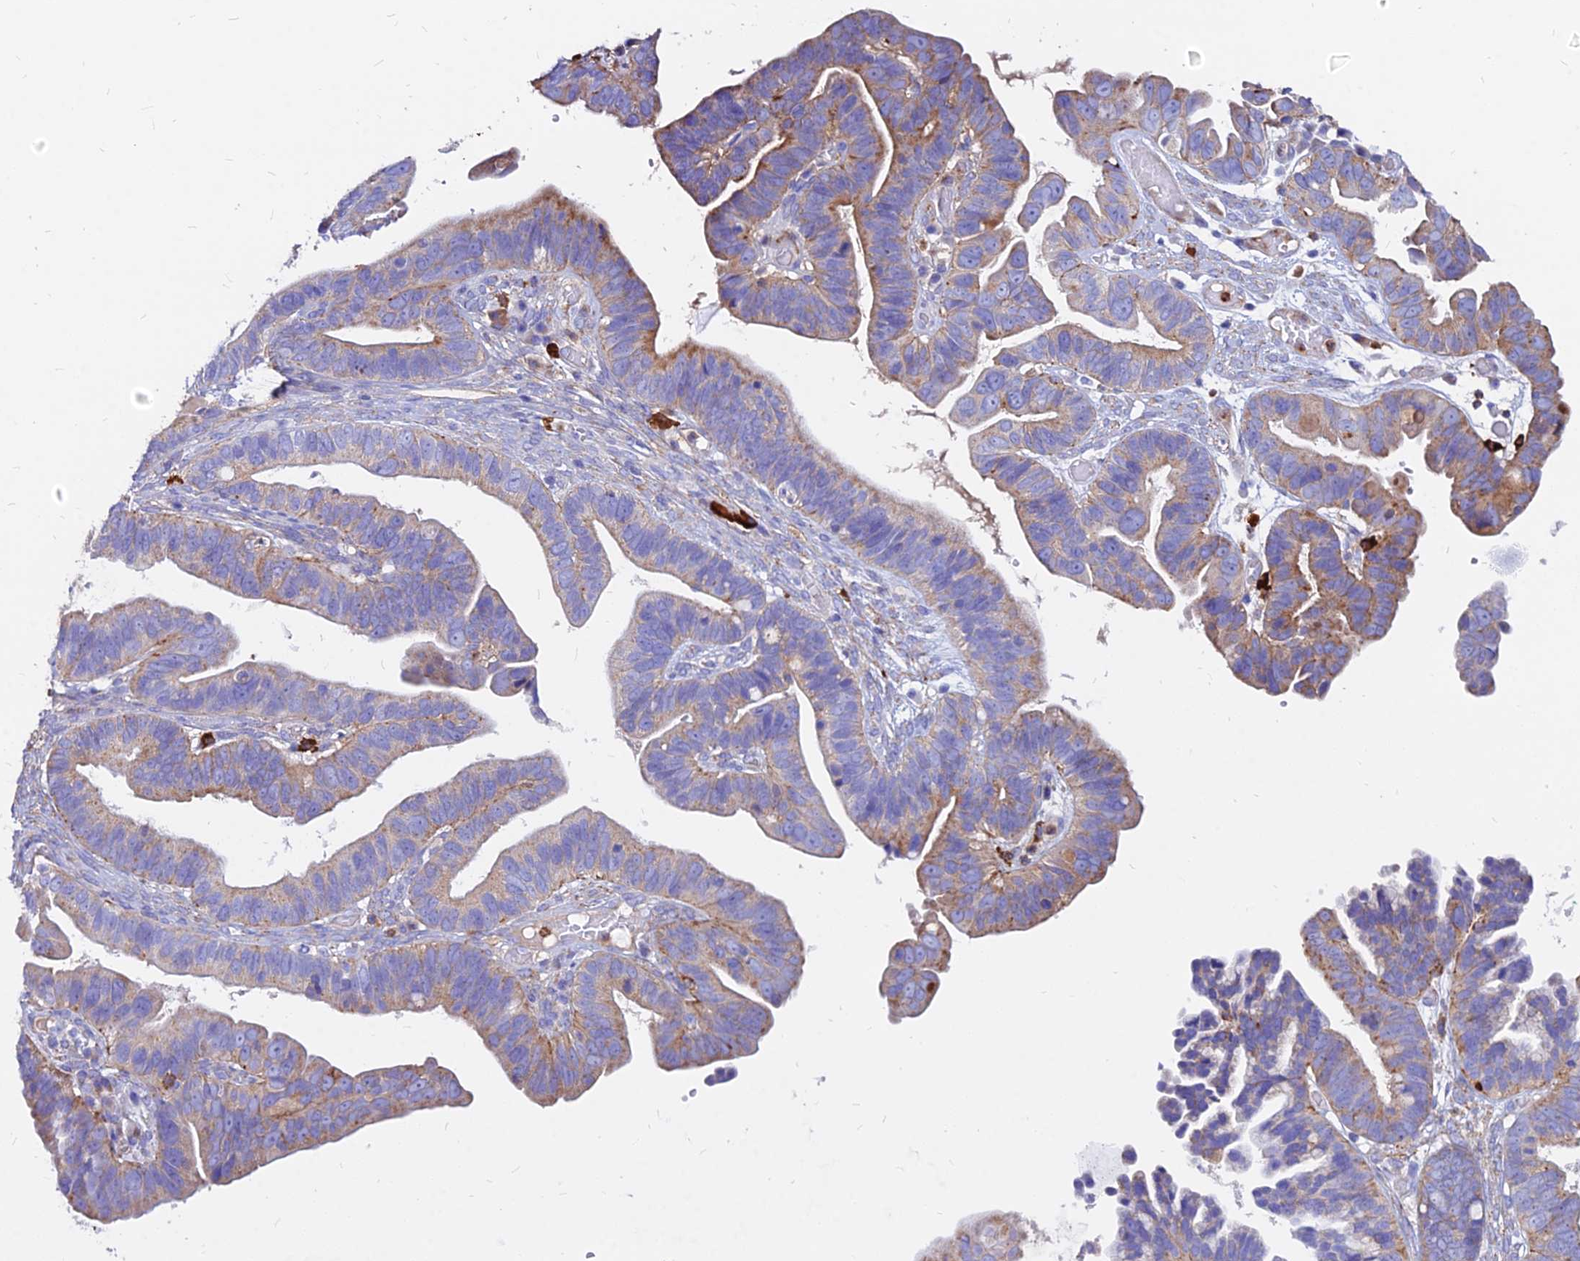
{"staining": {"intensity": "moderate", "quantity": "25%-75%", "location": "cytoplasmic/membranous"}, "tissue": "ovarian cancer", "cell_type": "Tumor cells", "image_type": "cancer", "snomed": [{"axis": "morphology", "description": "Cystadenocarcinoma, serous, NOS"}, {"axis": "topography", "description": "Ovary"}], "caption": "Ovarian cancer (serous cystadenocarcinoma) stained with DAB (3,3'-diaminobenzidine) IHC displays medium levels of moderate cytoplasmic/membranous expression in about 25%-75% of tumor cells. (IHC, brightfield microscopy, high magnification).", "gene": "AGTRAP", "patient": {"sex": "female", "age": 56}}